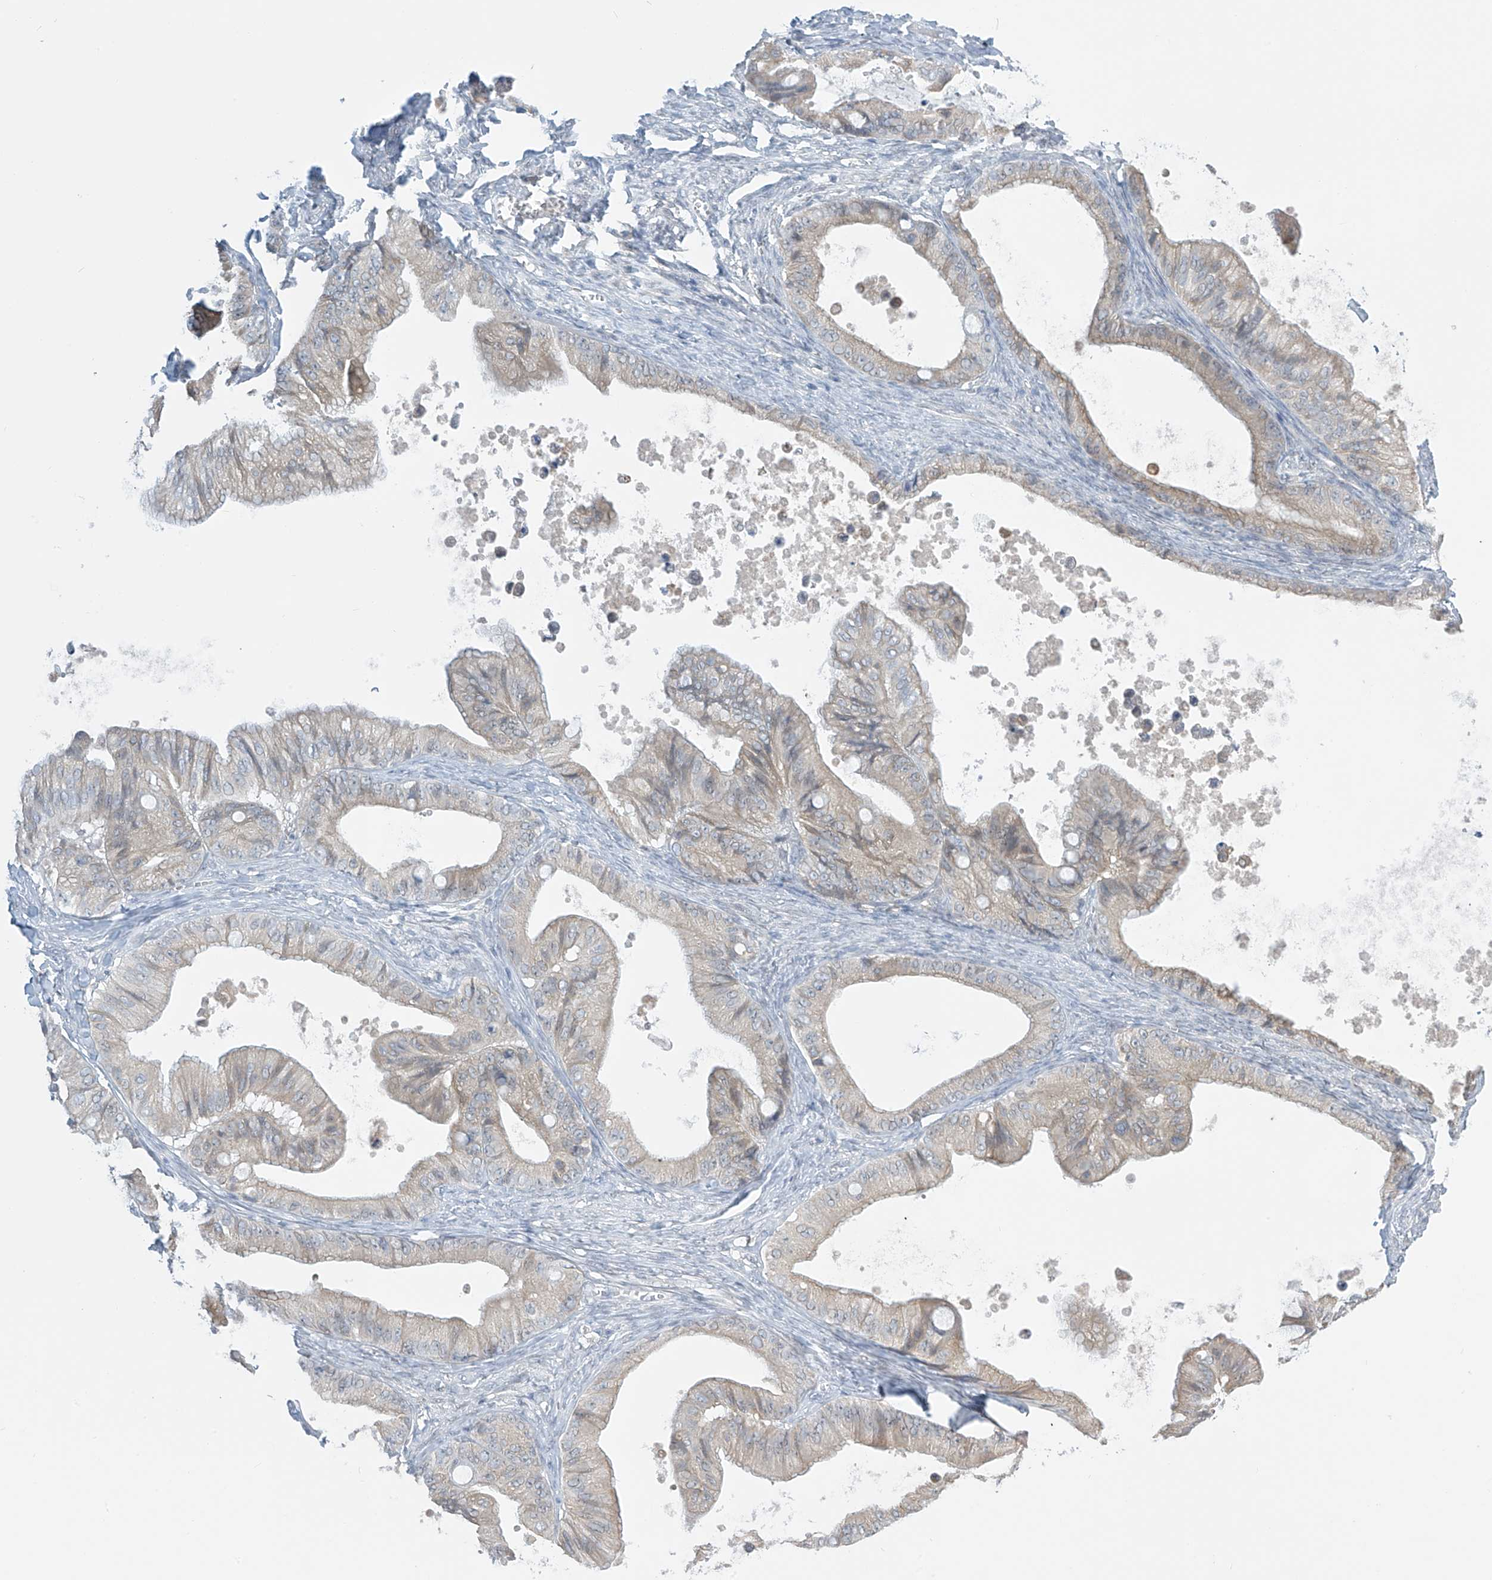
{"staining": {"intensity": "negative", "quantity": "none", "location": "none"}, "tissue": "ovarian cancer", "cell_type": "Tumor cells", "image_type": "cancer", "snomed": [{"axis": "morphology", "description": "Cystadenocarcinoma, mucinous, NOS"}, {"axis": "topography", "description": "Ovary"}], "caption": "Immunohistochemistry photomicrograph of neoplastic tissue: human ovarian cancer stained with DAB (3,3'-diaminobenzidine) shows no significant protein expression in tumor cells.", "gene": "APLF", "patient": {"sex": "female", "age": 71}}